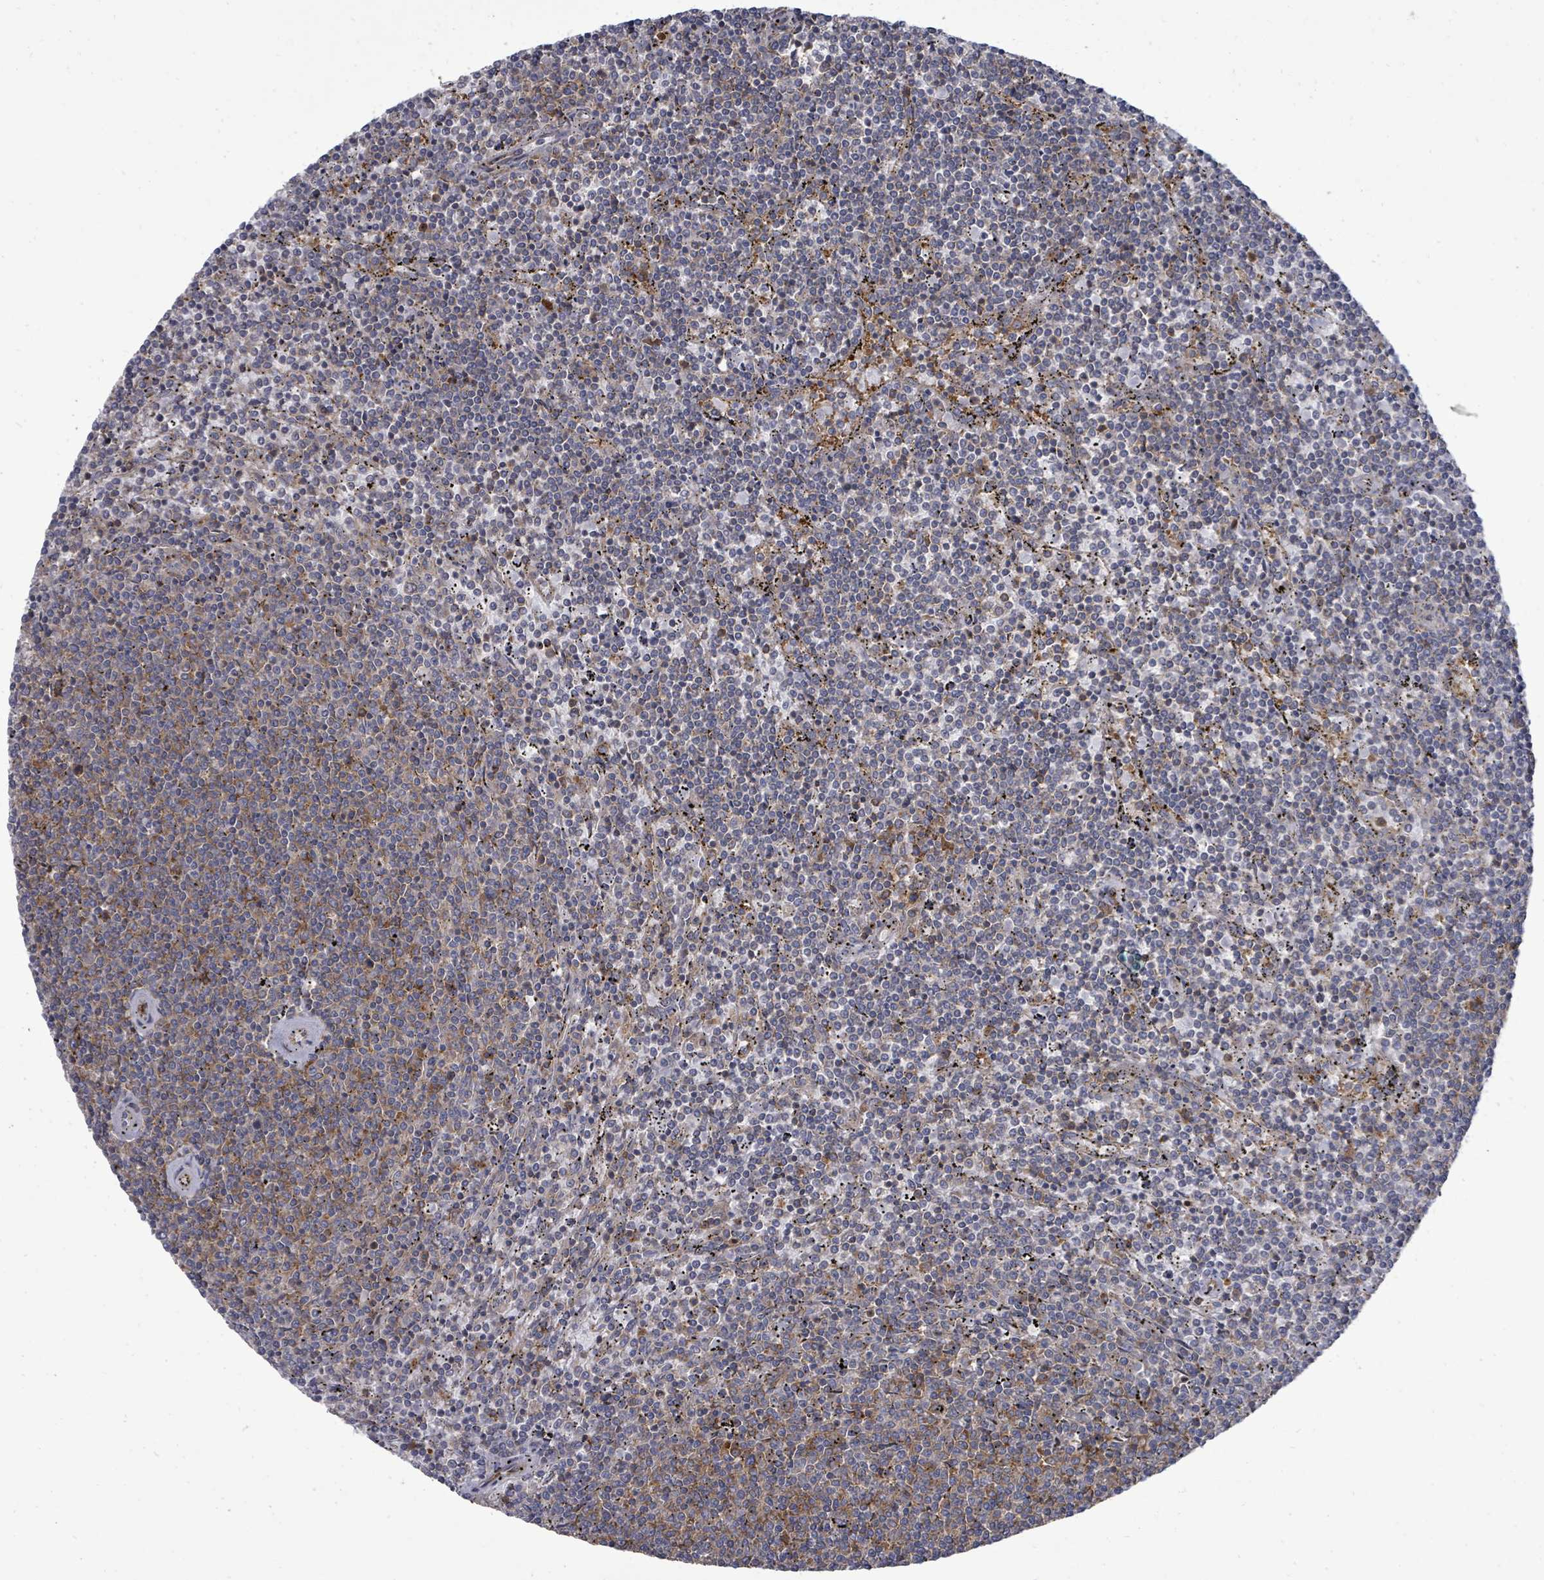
{"staining": {"intensity": "negative", "quantity": "none", "location": "none"}, "tissue": "lymphoma", "cell_type": "Tumor cells", "image_type": "cancer", "snomed": [{"axis": "morphology", "description": "Malignant lymphoma, non-Hodgkin's type, Low grade"}, {"axis": "topography", "description": "Spleen"}], "caption": "Image shows no significant protein staining in tumor cells of lymphoma.", "gene": "EIF3C", "patient": {"sex": "female", "age": 50}}